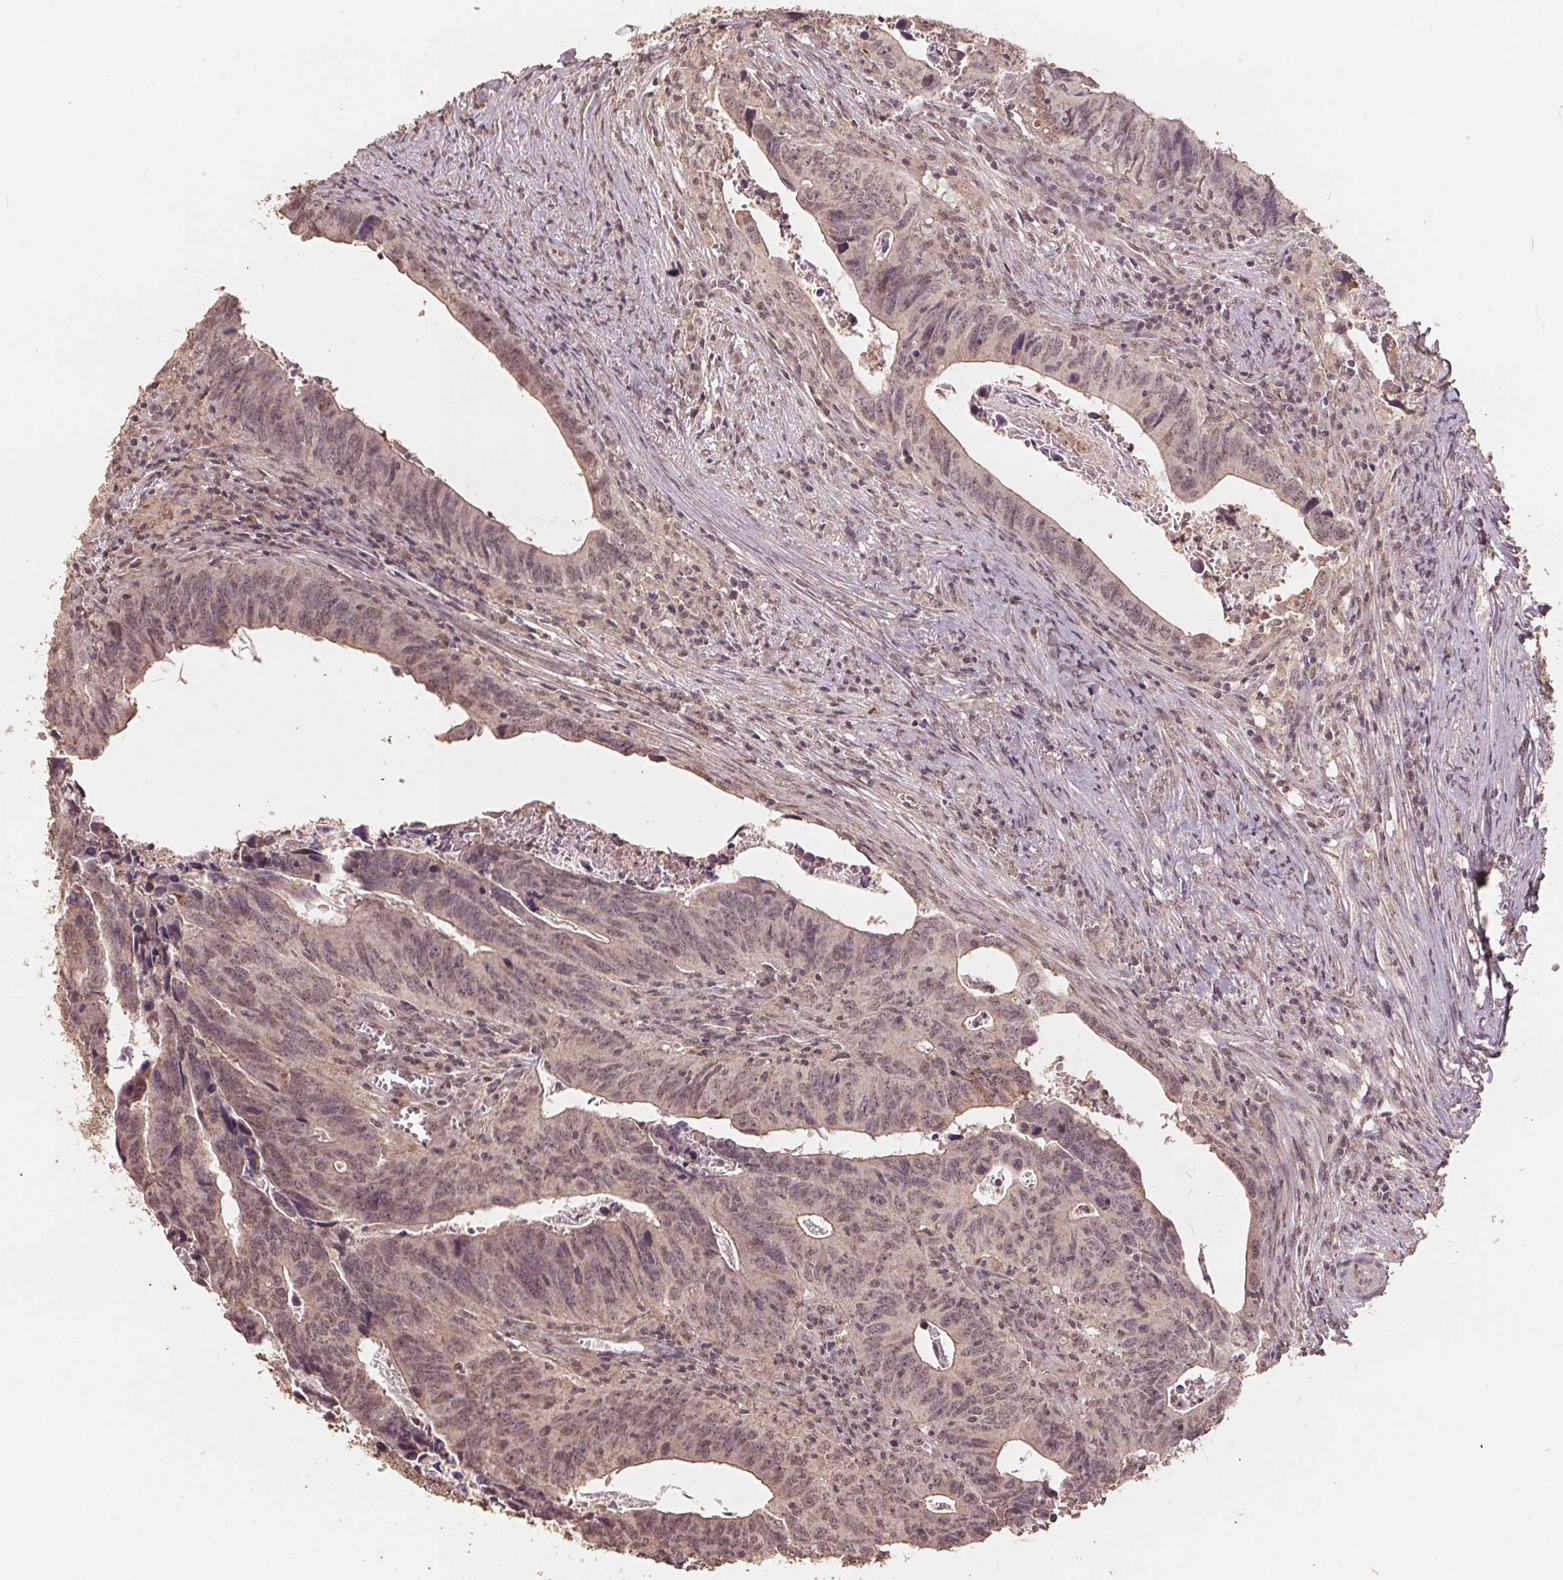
{"staining": {"intensity": "weak", "quantity": "<25%", "location": "nuclear"}, "tissue": "colorectal cancer", "cell_type": "Tumor cells", "image_type": "cancer", "snomed": [{"axis": "morphology", "description": "Adenocarcinoma, NOS"}, {"axis": "topography", "description": "Colon"}], "caption": "Tumor cells show no significant staining in colorectal cancer.", "gene": "DSG3", "patient": {"sex": "female", "age": 82}}